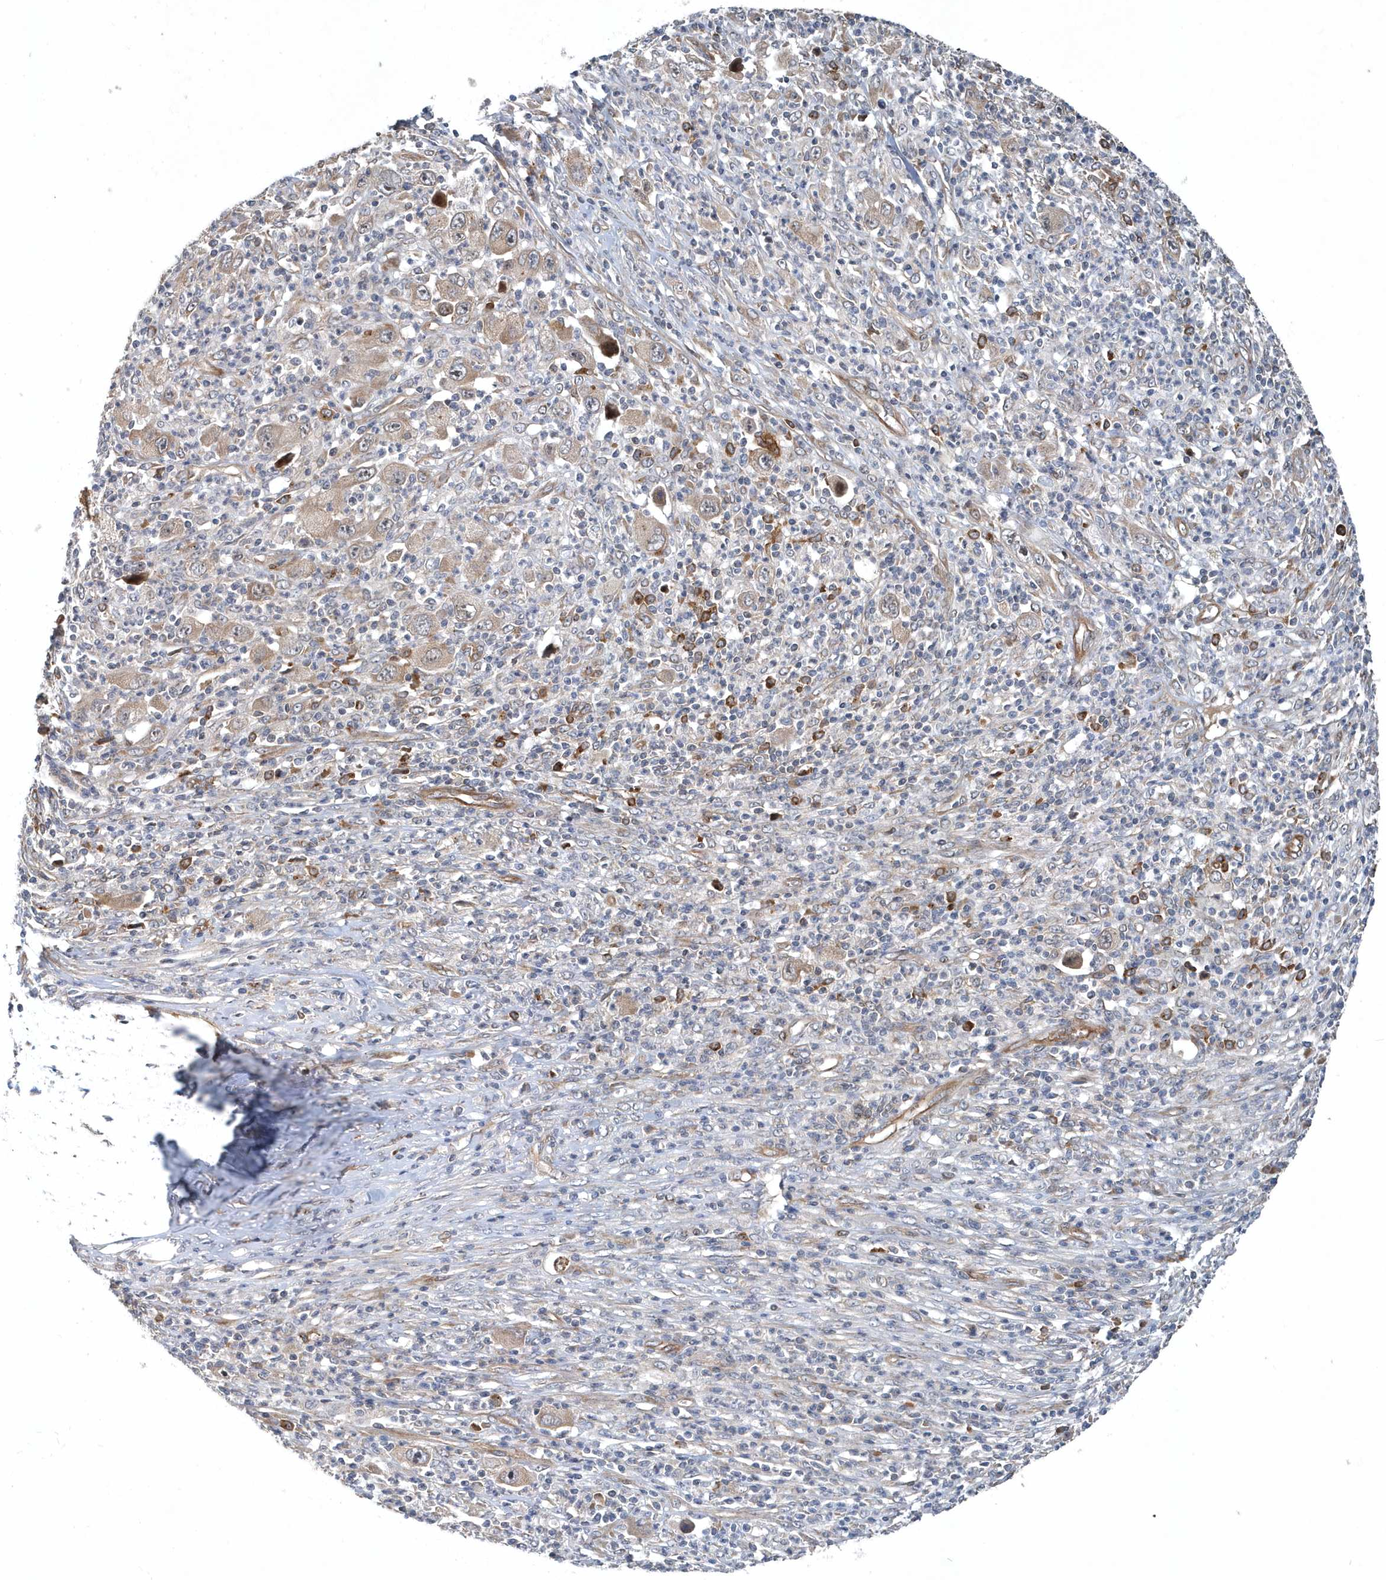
{"staining": {"intensity": "moderate", "quantity": ">75%", "location": "cytoplasmic/membranous,nuclear"}, "tissue": "melanoma", "cell_type": "Tumor cells", "image_type": "cancer", "snomed": [{"axis": "morphology", "description": "Malignant melanoma, Metastatic site"}, {"axis": "topography", "description": "Skin"}], "caption": "High-magnification brightfield microscopy of malignant melanoma (metastatic site) stained with DAB (brown) and counterstained with hematoxylin (blue). tumor cells exhibit moderate cytoplasmic/membranous and nuclear expression is seen in approximately>75% of cells. (brown staining indicates protein expression, while blue staining denotes nuclei).", "gene": "MCC", "patient": {"sex": "female", "age": 56}}